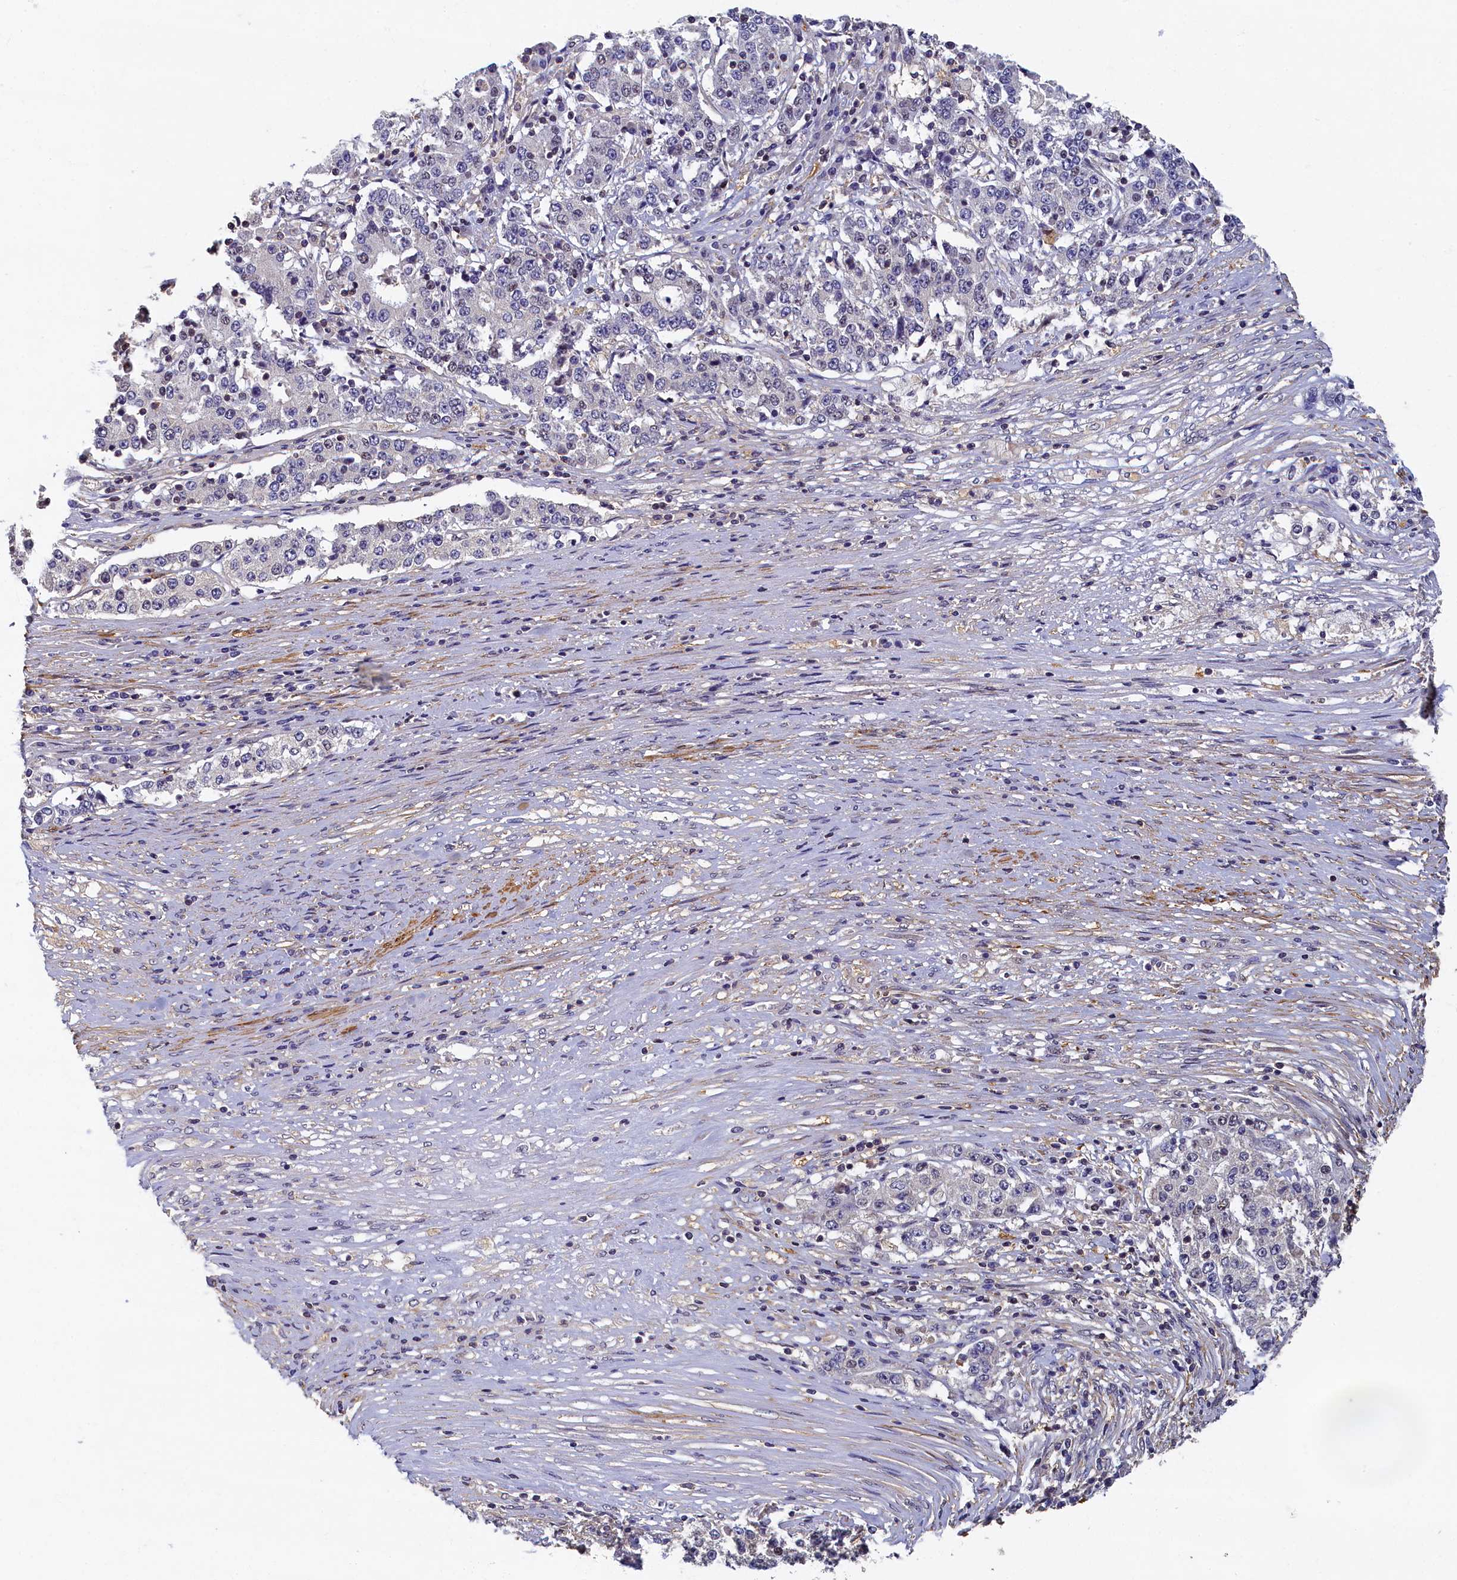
{"staining": {"intensity": "negative", "quantity": "none", "location": "none"}, "tissue": "stomach cancer", "cell_type": "Tumor cells", "image_type": "cancer", "snomed": [{"axis": "morphology", "description": "Adenocarcinoma, NOS"}, {"axis": "topography", "description": "Stomach"}], "caption": "Immunohistochemical staining of stomach adenocarcinoma displays no significant staining in tumor cells.", "gene": "TBCB", "patient": {"sex": "male", "age": 59}}